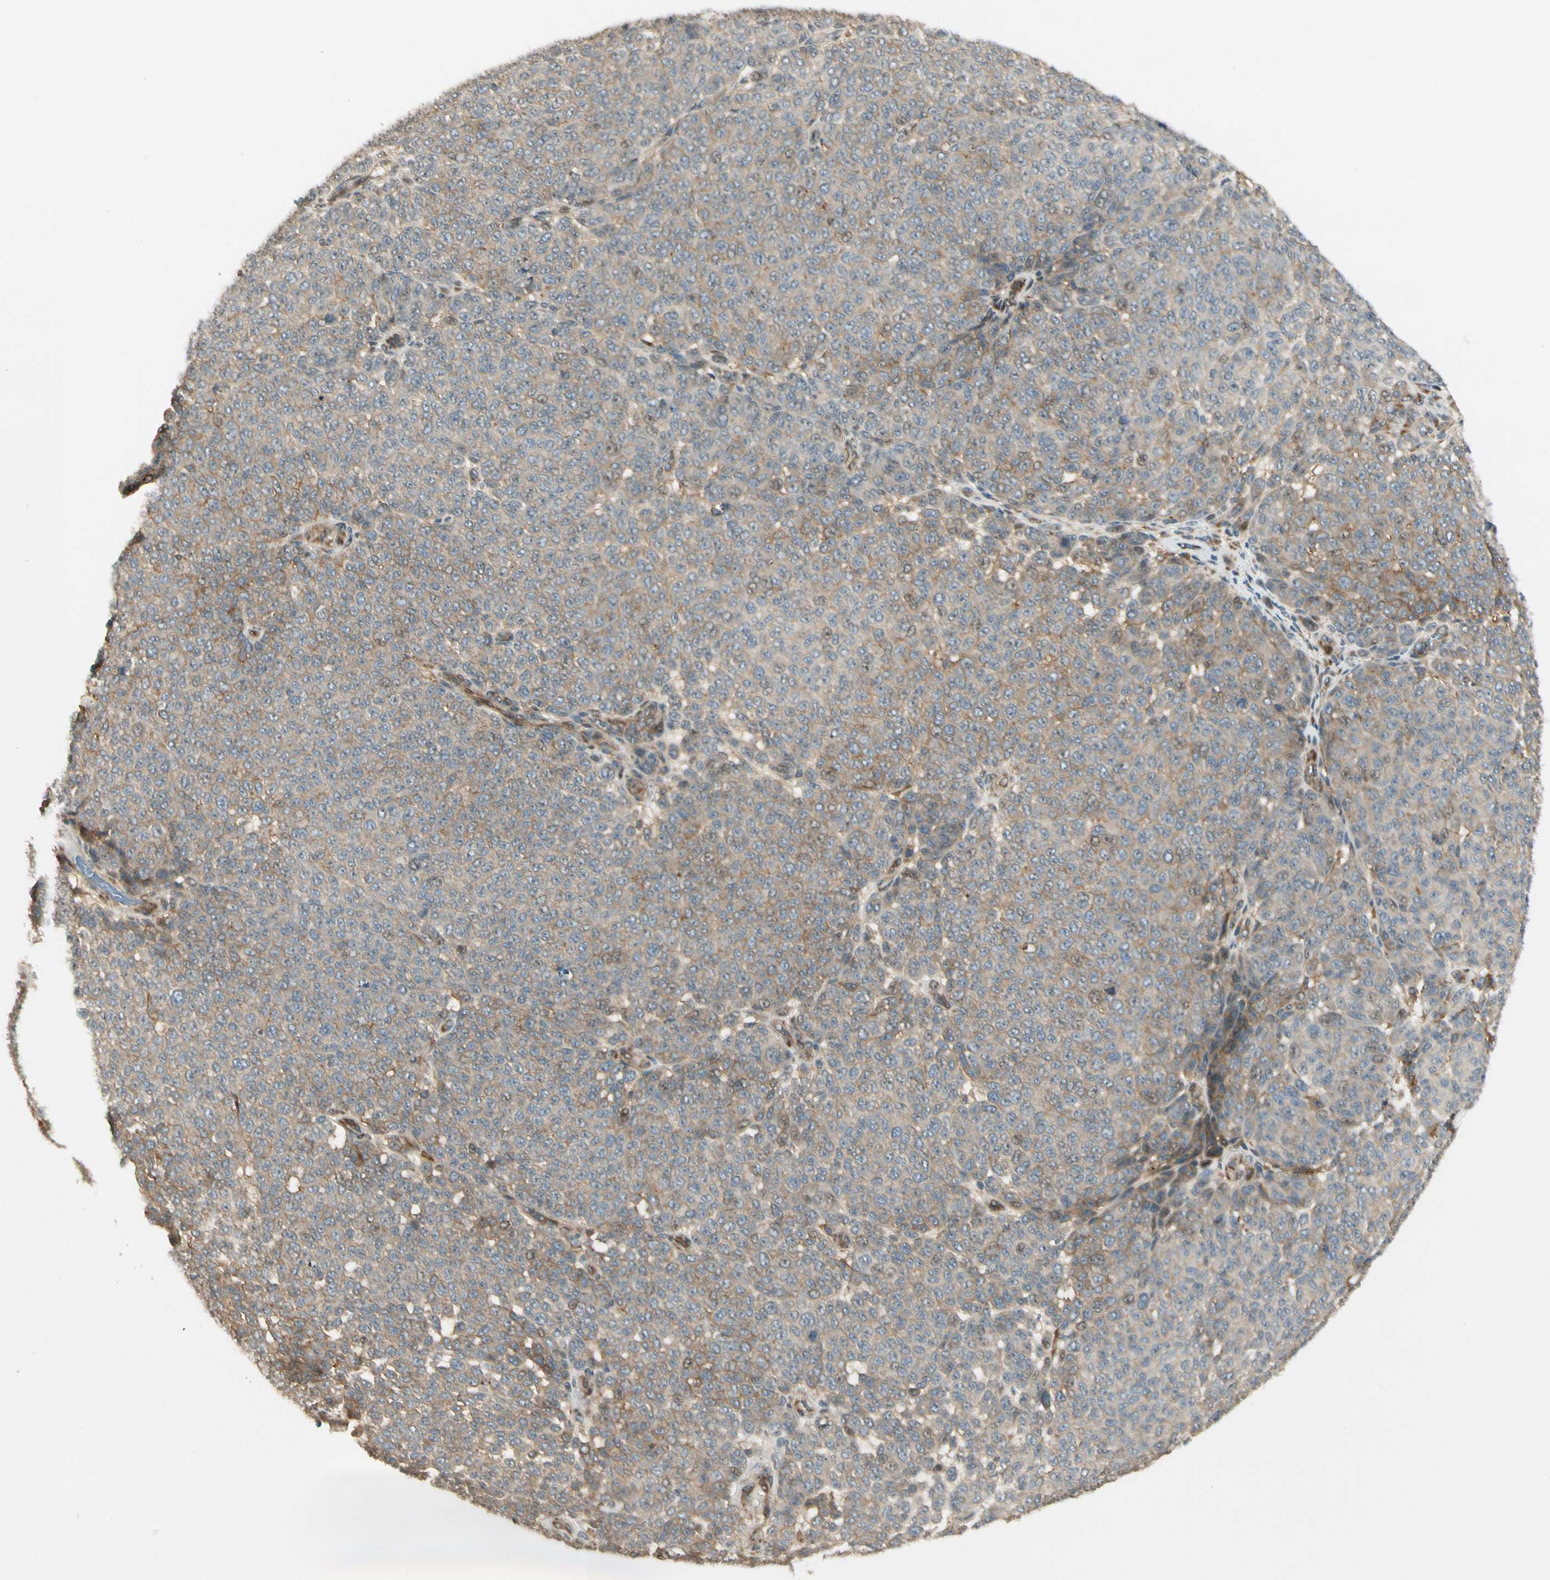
{"staining": {"intensity": "moderate", "quantity": "25%-75%", "location": "cytoplasmic/membranous"}, "tissue": "melanoma", "cell_type": "Tumor cells", "image_type": "cancer", "snomed": [{"axis": "morphology", "description": "Malignant melanoma, NOS"}, {"axis": "topography", "description": "Skin"}], "caption": "Malignant melanoma stained with a brown dye shows moderate cytoplasmic/membranous positive positivity in about 25%-75% of tumor cells.", "gene": "FNDC3B", "patient": {"sex": "male", "age": 59}}